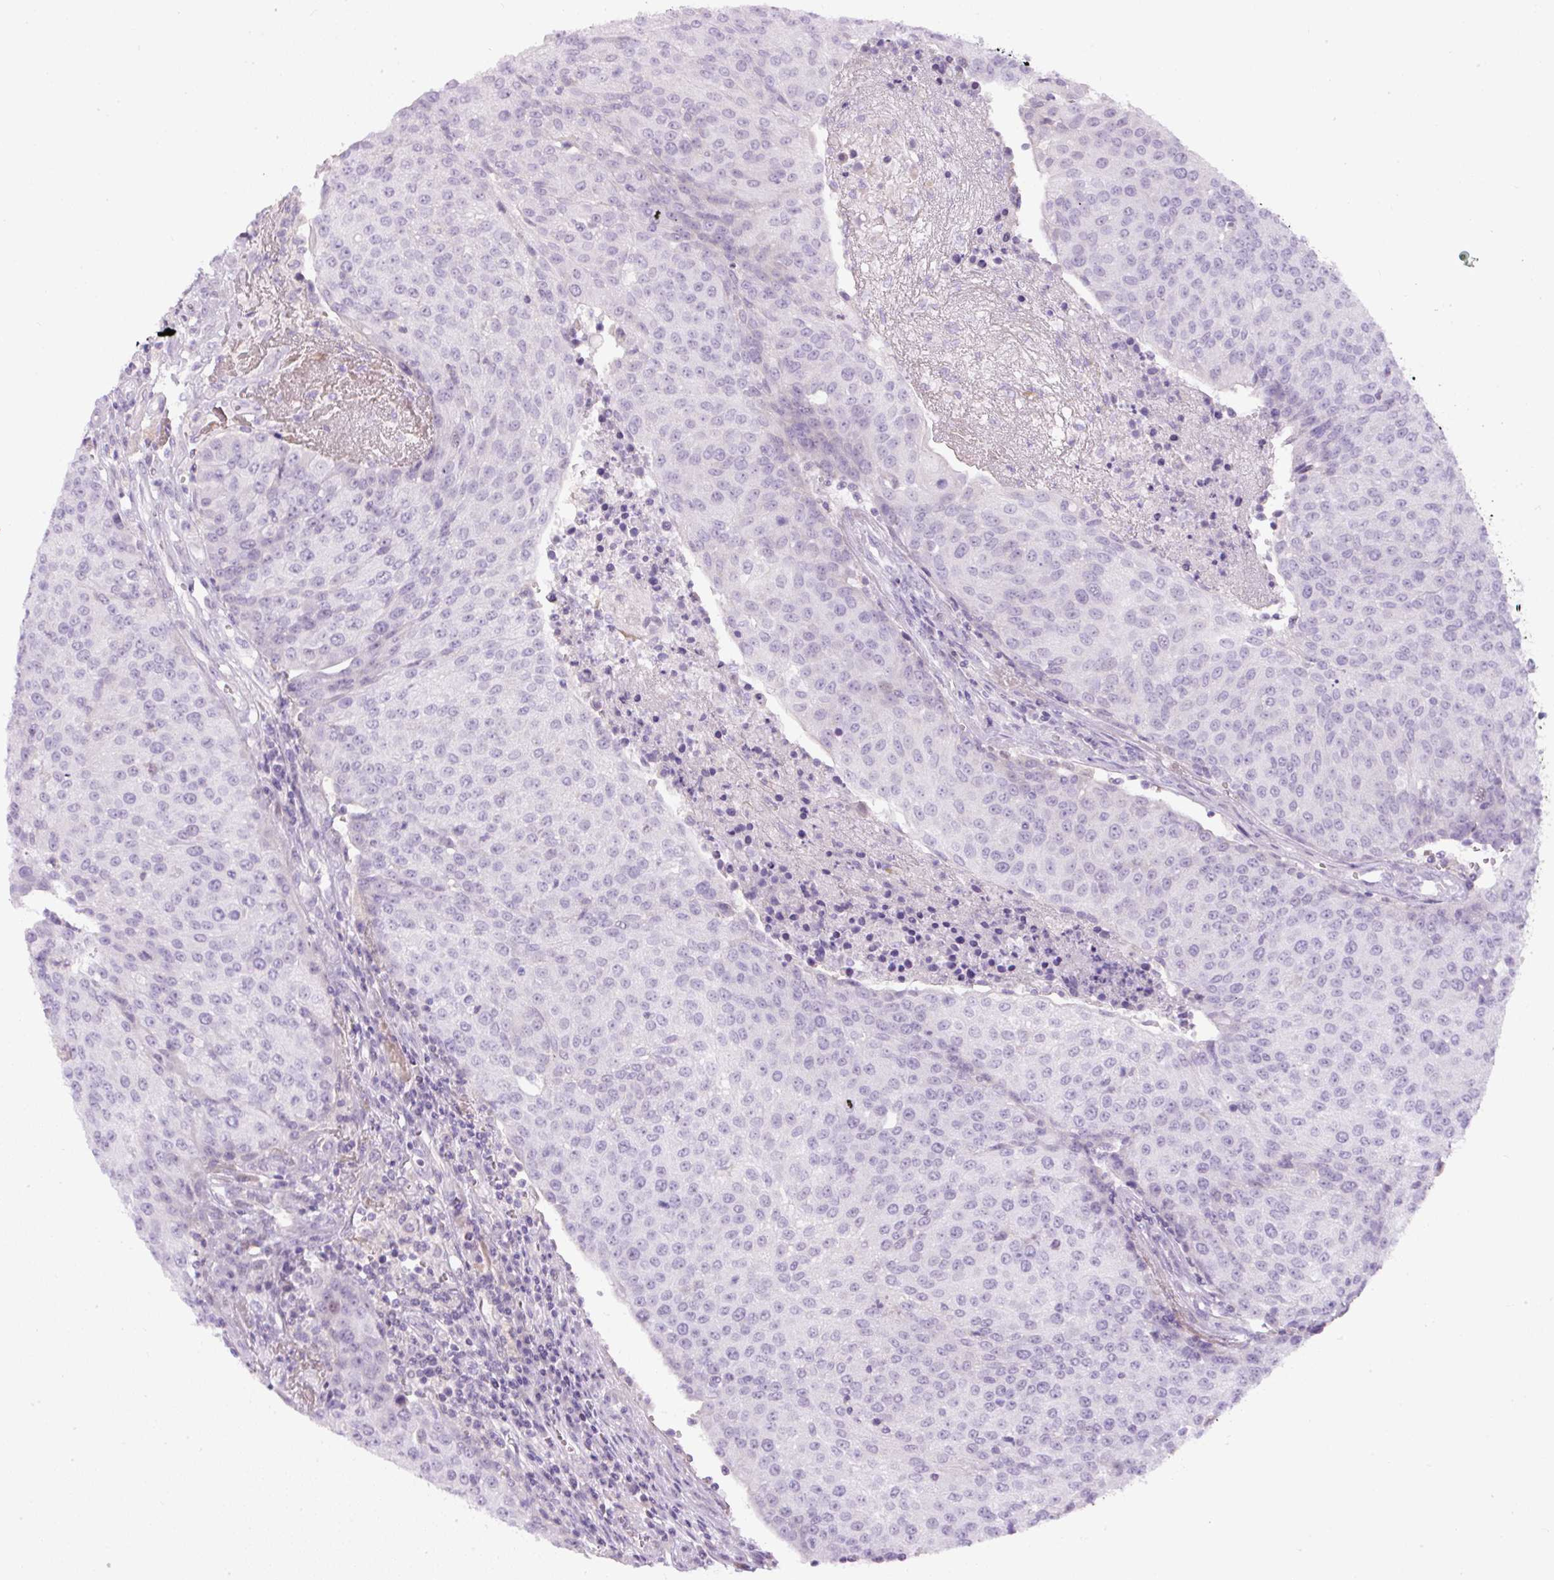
{"staining": {"intensity": "negative", "quantity": "none", "location": "none"}, "tissue": "urothelial cancer", "cell_type": "Tumor cells", "image_type": "cancer", "snomed": [{"axis": "morphology", "description": "Urothelial carcinoma, High grade"}, {"axis": "topography", "description": "Urinary bladder"}], "caption": "IHC of urothelial cancer shows no positivity in tumor cells.", "gene": "FGFBP3", "patient": {"sex": "female", "age": 85}}